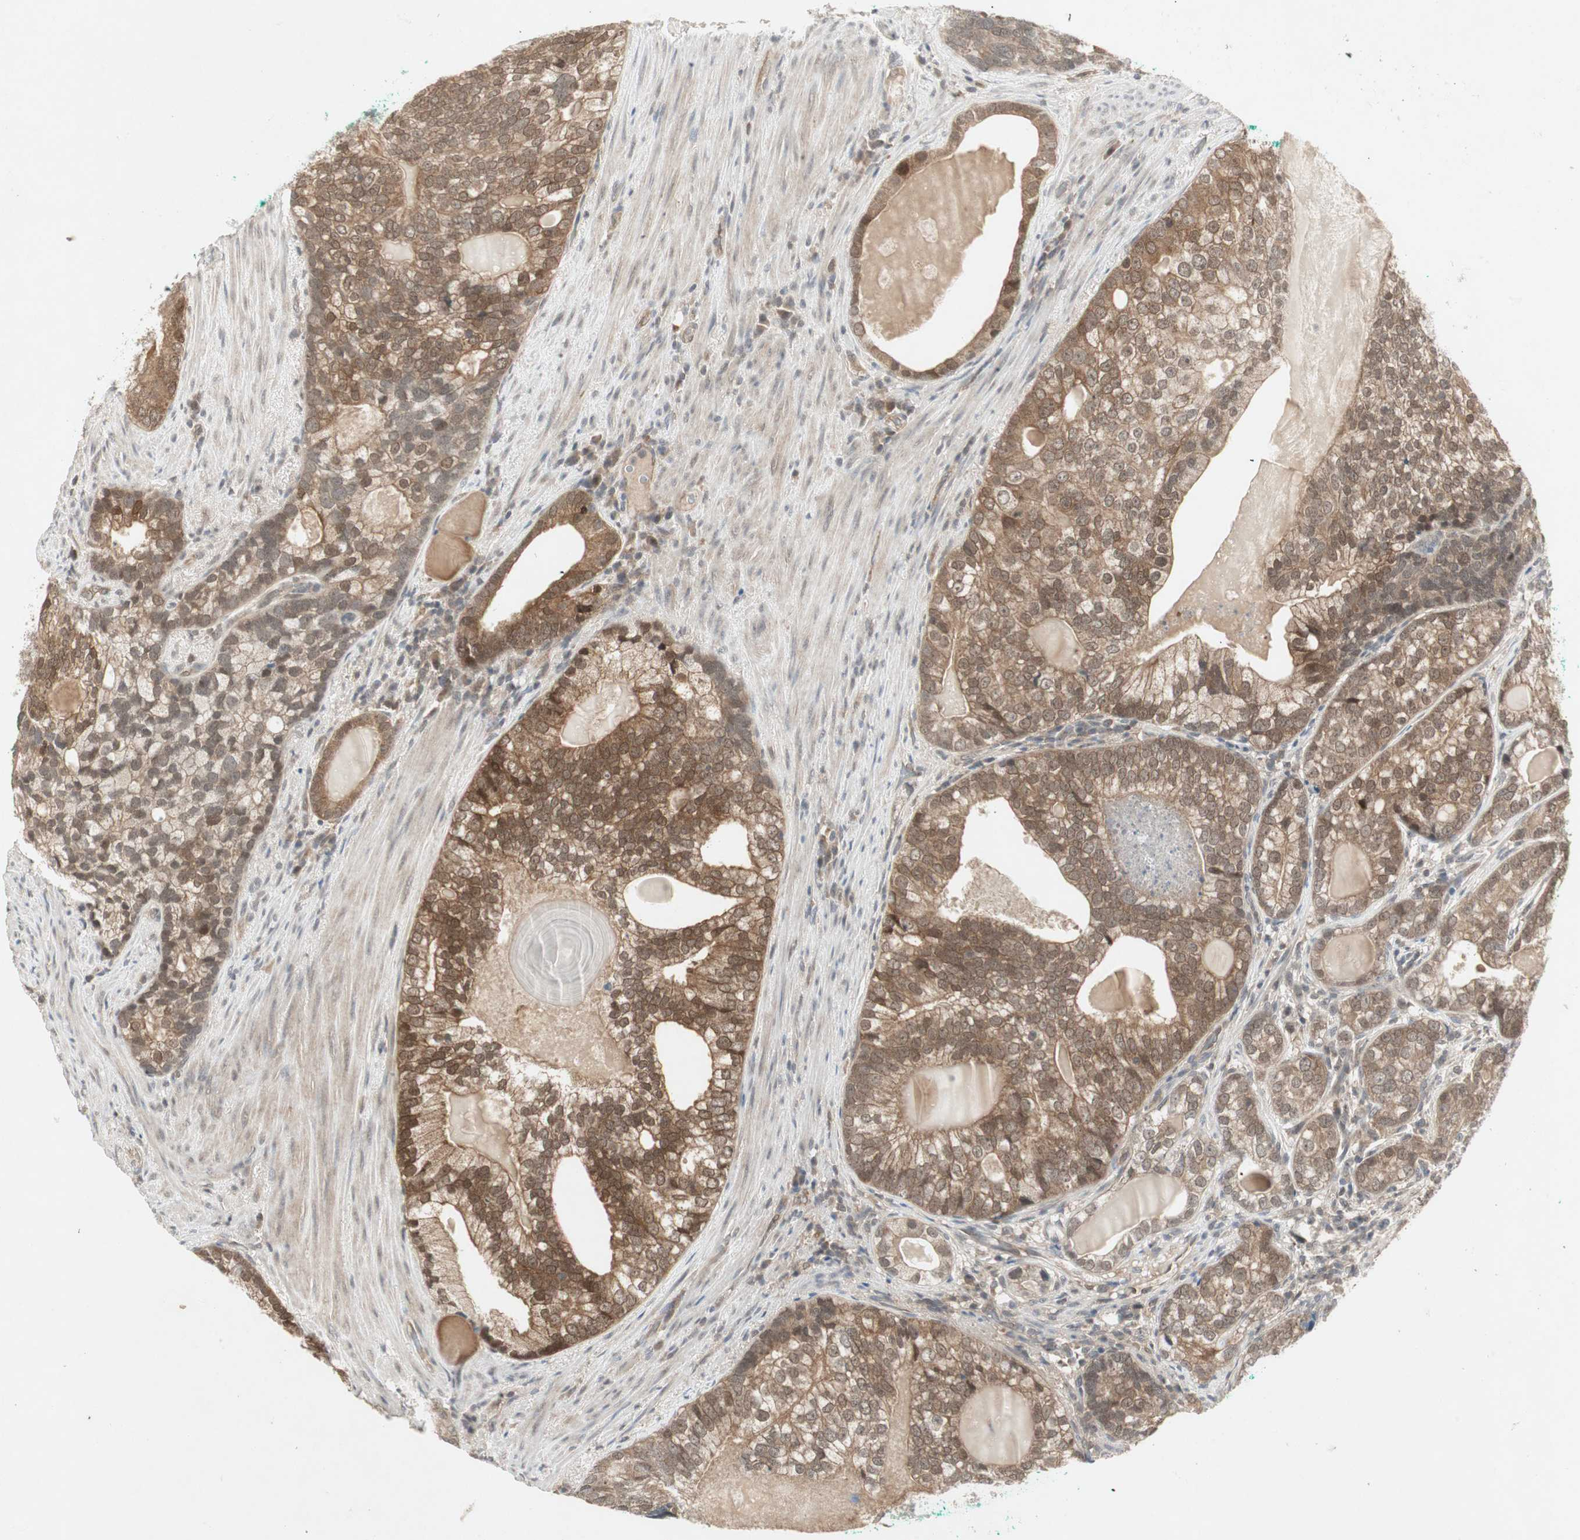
{"staining": {"intensity": "moderate", "quantity": ">75%", "location": "cytoplasmic/membranous,nuclear"}, "tissue": "prostate cancer", "cell_type": "Tumor cells", "image_type": "cancer", "snomed": [{"axis": "morphology", "description": "Adenocarcinoma, High grade"}, {"axis": "topography", "description": "Prostate"}], "caption": "High-grade adenocarcinoma (prostate) was stained to show a protein in brown. There is medium levels of moderate cytoplasmic/membranous and nuclear positivity in approximately >75% of tumor cells. Using DAB (brown) and hematoxylin (blue) stains, captured at high magnification using brightfield microscopy.", "gene": "PTPA", "patient": {"sex": "male", "age": 66}}